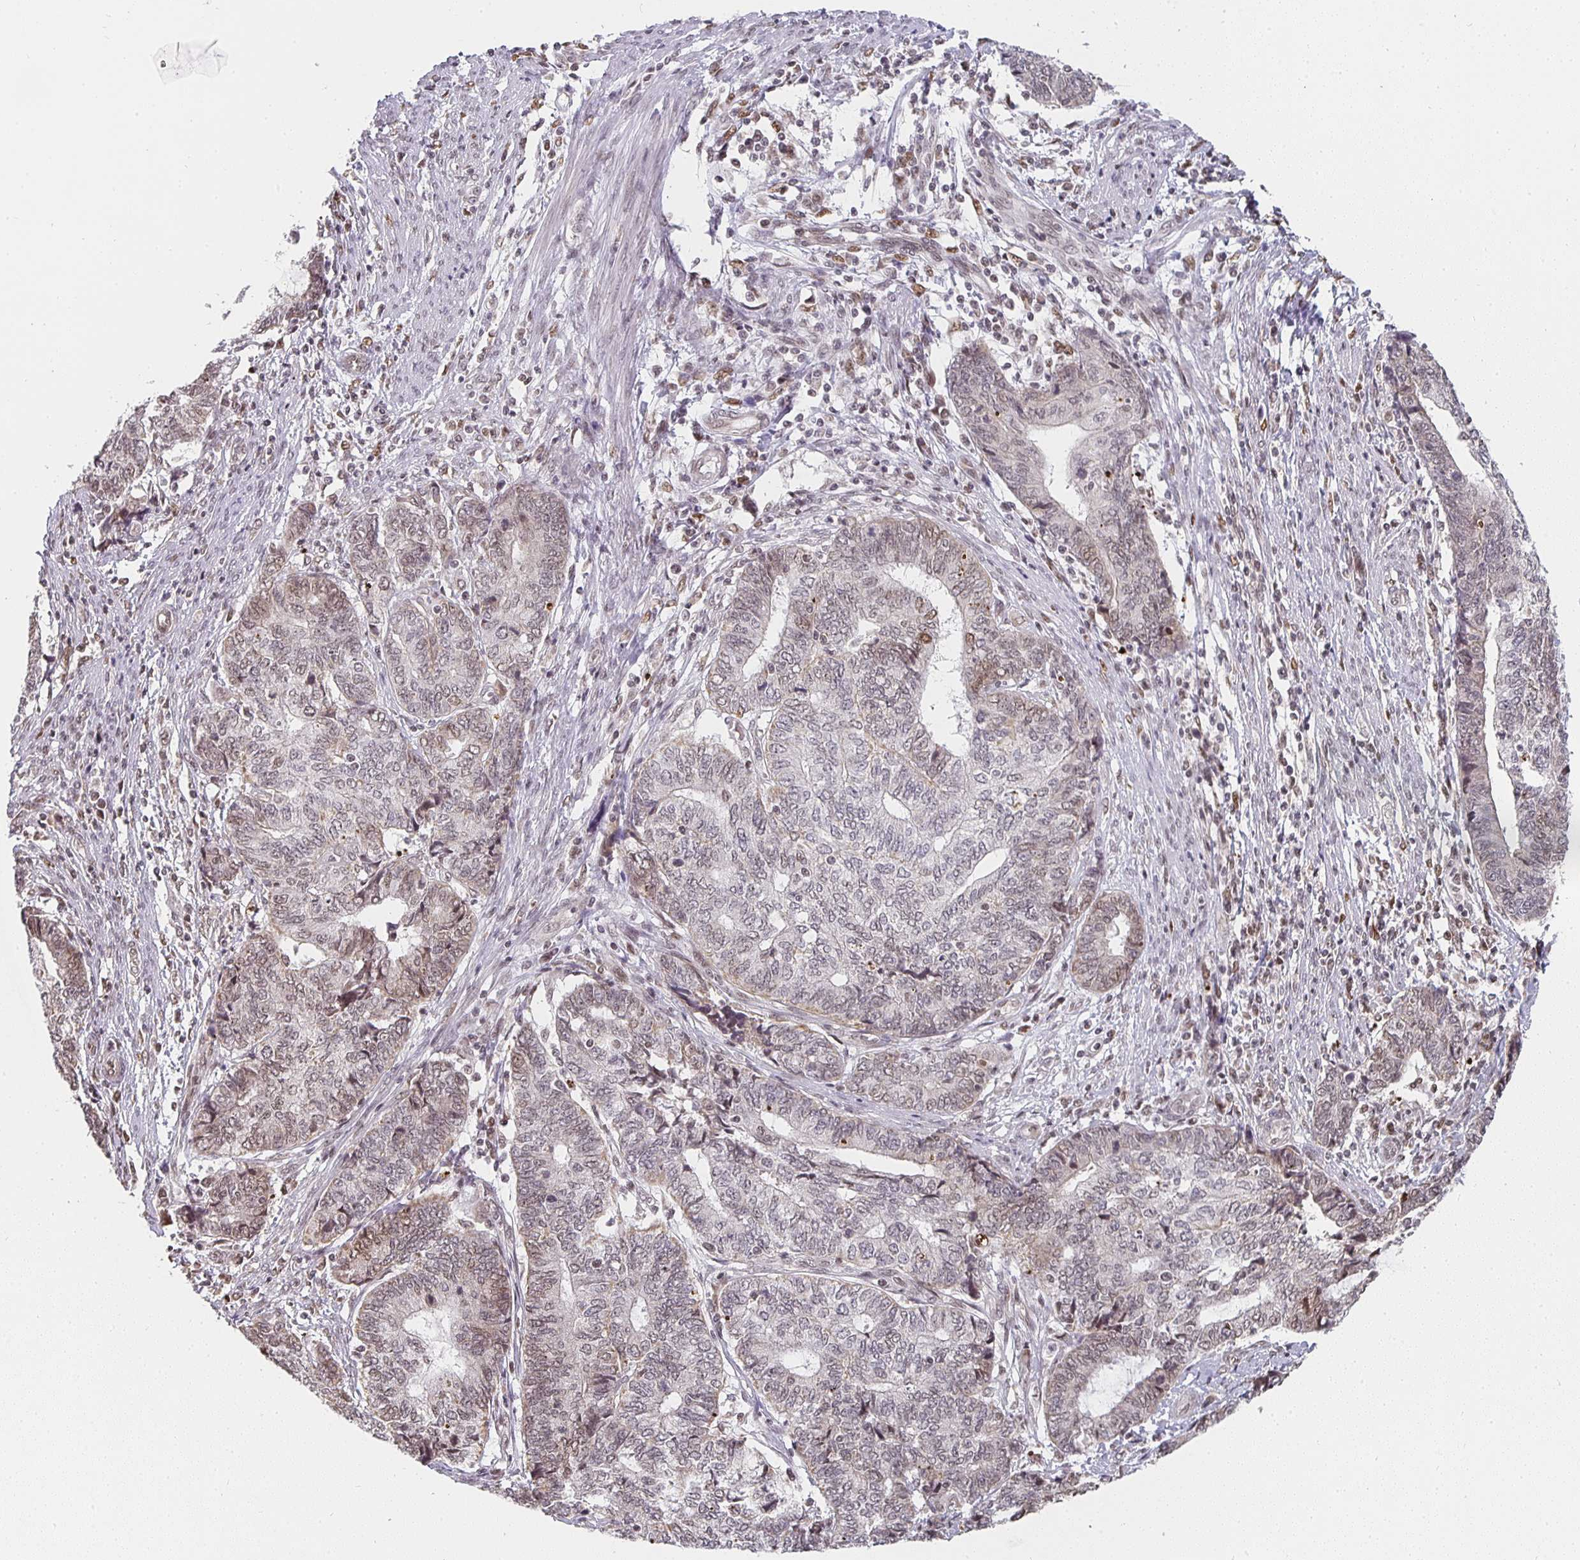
{"staining": {"intensity": "weak", "quantity": "25%-75%", "location": "nuclear"}, "tissue": "endometrial cancer", "cell_type": "Tumor cells", "image_type": "cancer", "snomed": [{"axis": "morphology", "description": "Adenocarcinoma, NOS"}, {"axis": "topography", "description": "Uterus"}, {"axis": "topography", "description": "Endometrium"}], "caption": "Immunohistochemistry photomicrograph of neoplastic tissue: human endometrial adenocarcinoma stained using immunohistochemistry (IHC) reveals low levels of weak protein expression localized specifically in the nuclear of tumor cells, appearing as a nuclear brown color.", "gene": "SMARCA2", "patient": {"sex": "female", "age": 70}}